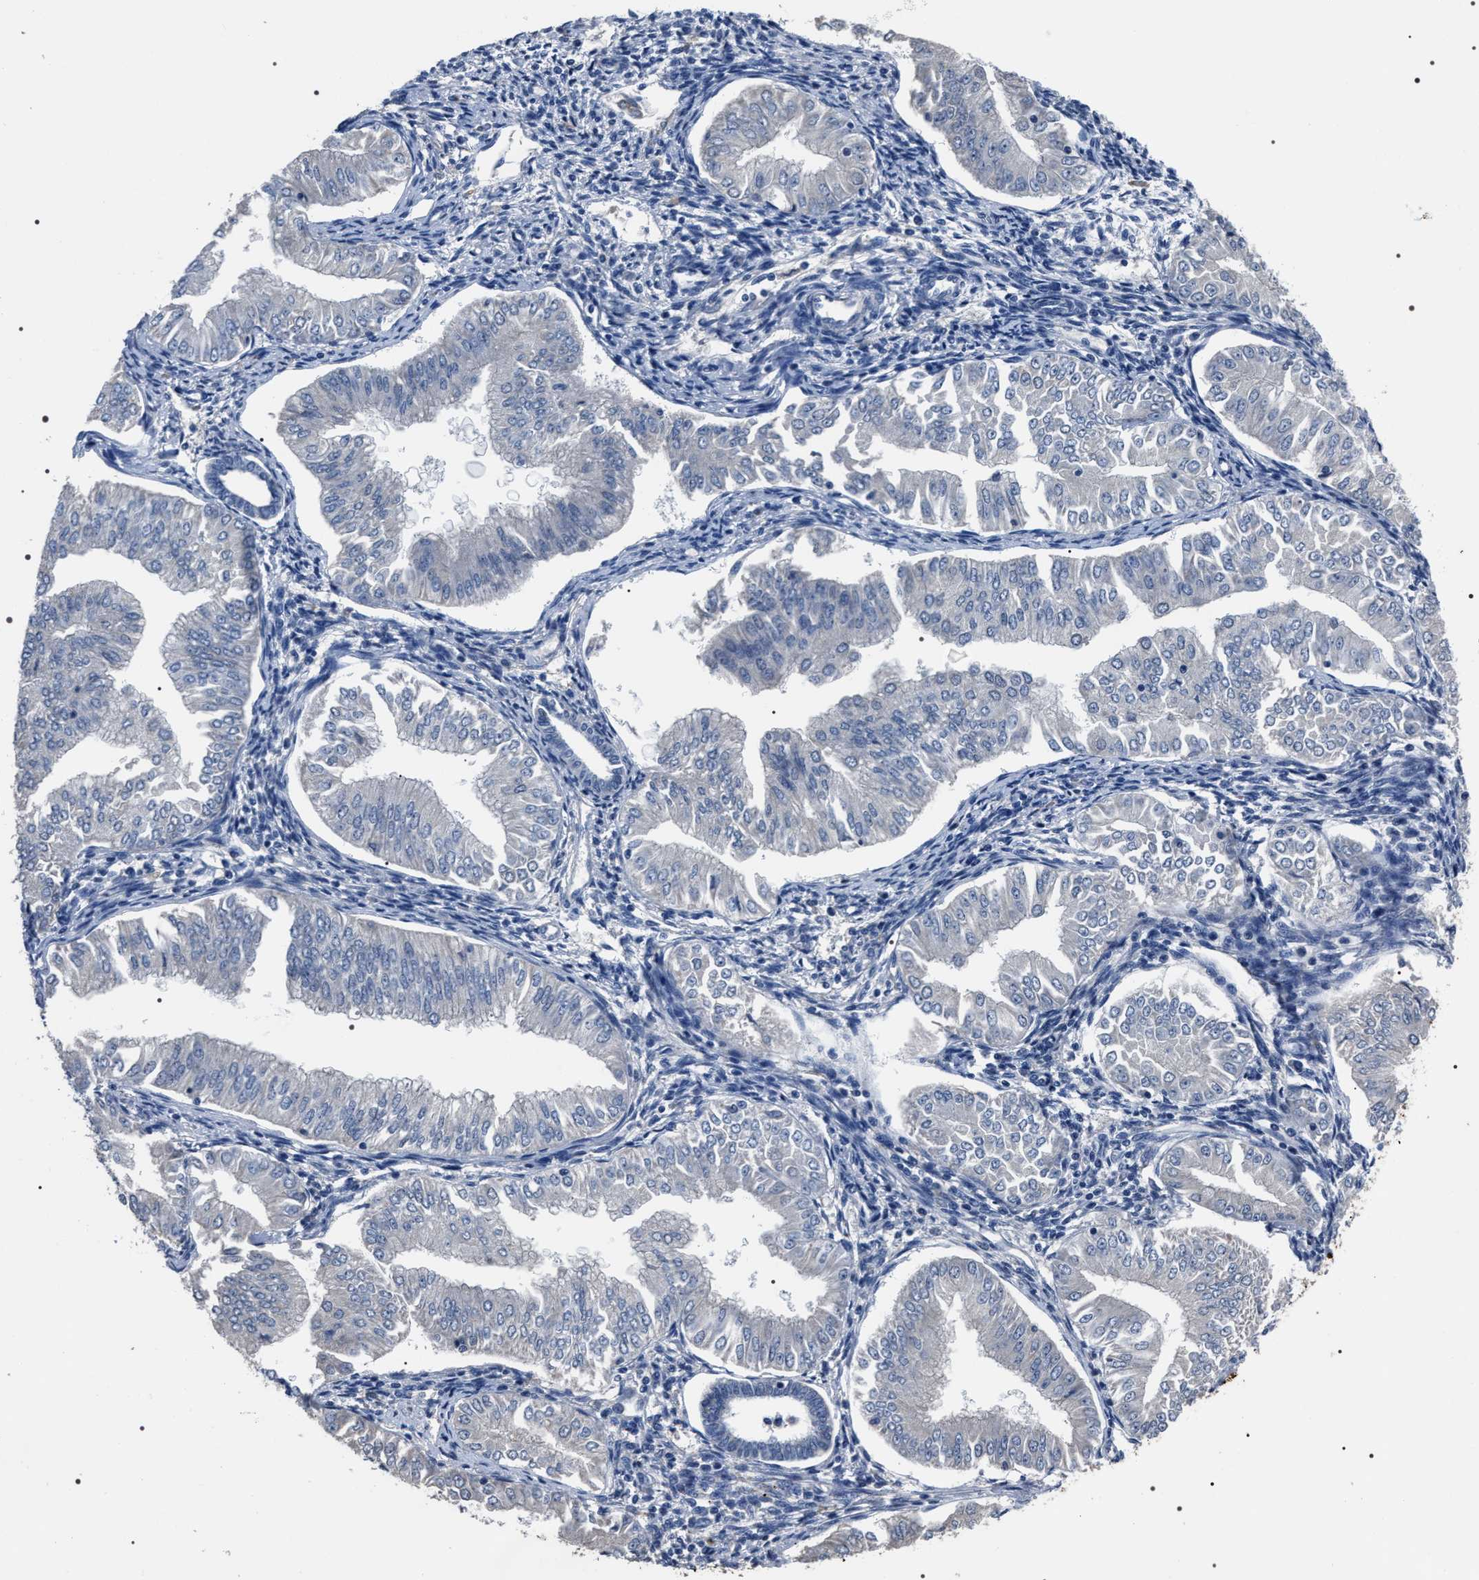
{"staining": {"intensity": "negative", "quantity": "none", "location": "none"}, "tissue": "endometrial cancer", "cell_type": "Tumor cells", "image_type": "cancer", "snomed": [{"axis": "morphology", "description": "Normal tissue, NOS"}, {"axis": "morphology", "description": "Adenocarcinoma, NOS"}, {"axis": "topography", "description": "Endometrium"}], "caption": "A histopathology image of endometrial cancer (adenocarcinoma) stained for a protein exhibits no brown staining in tumor cells.", "gene": "TRIM54", "patient": {"sex": "female", "age": 53}}